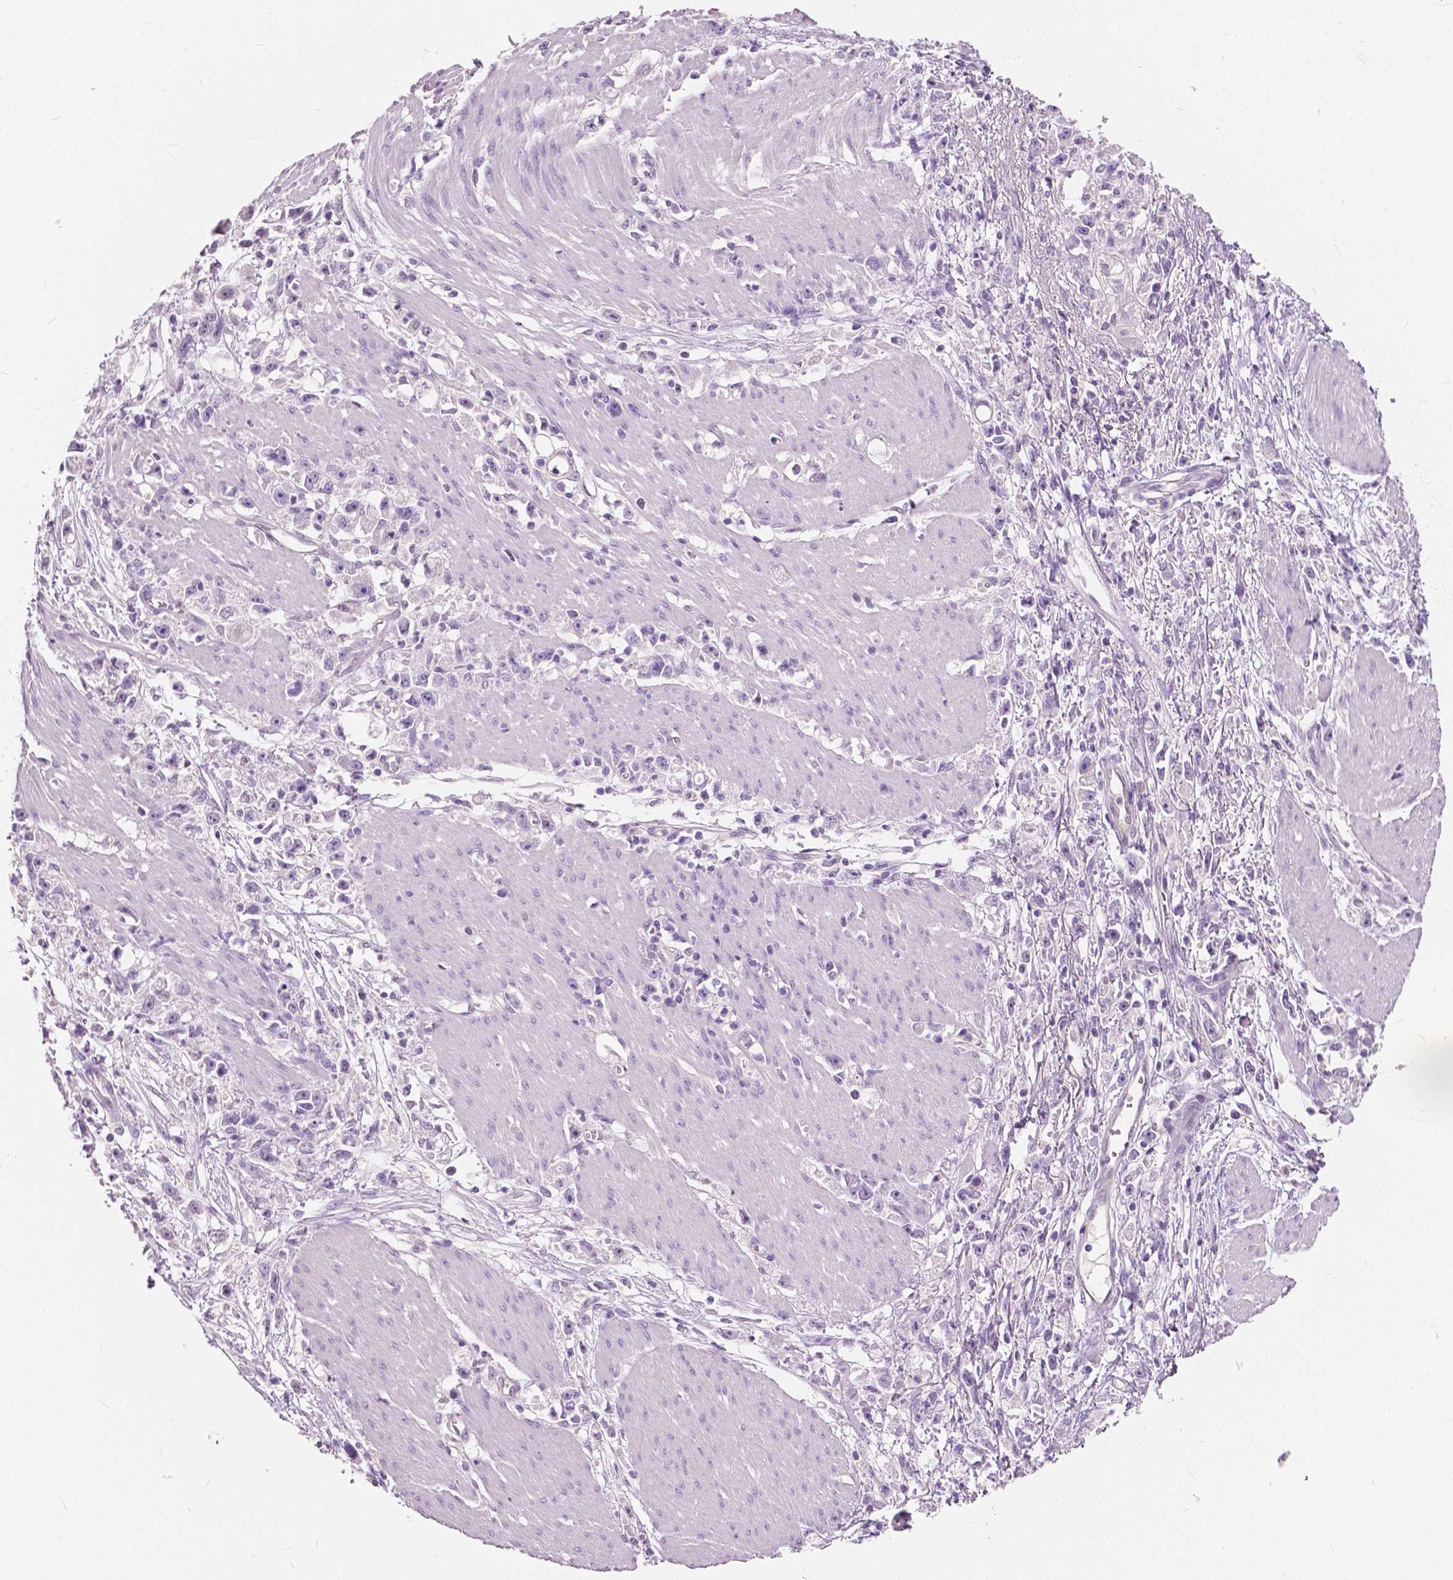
{"staining": {"intensity": "negative", "quantity": "none", "location": "none"}, "tissue": "stomach cancer", "cell_type": "Tumor cells", "image_type": "cancer", "snomed": [{"axis": "morphology", "description": "Adenocarcinoma, NOS"}, {"axis": "topography", "description": "Stomach"}], "caption": "This is an immunohistochemistry (IHC) micrograph of stomach cancer. There is no positivity in tumor cells.", "gene": "TKFC", "patient": {"sex": "female", "age": 59}}